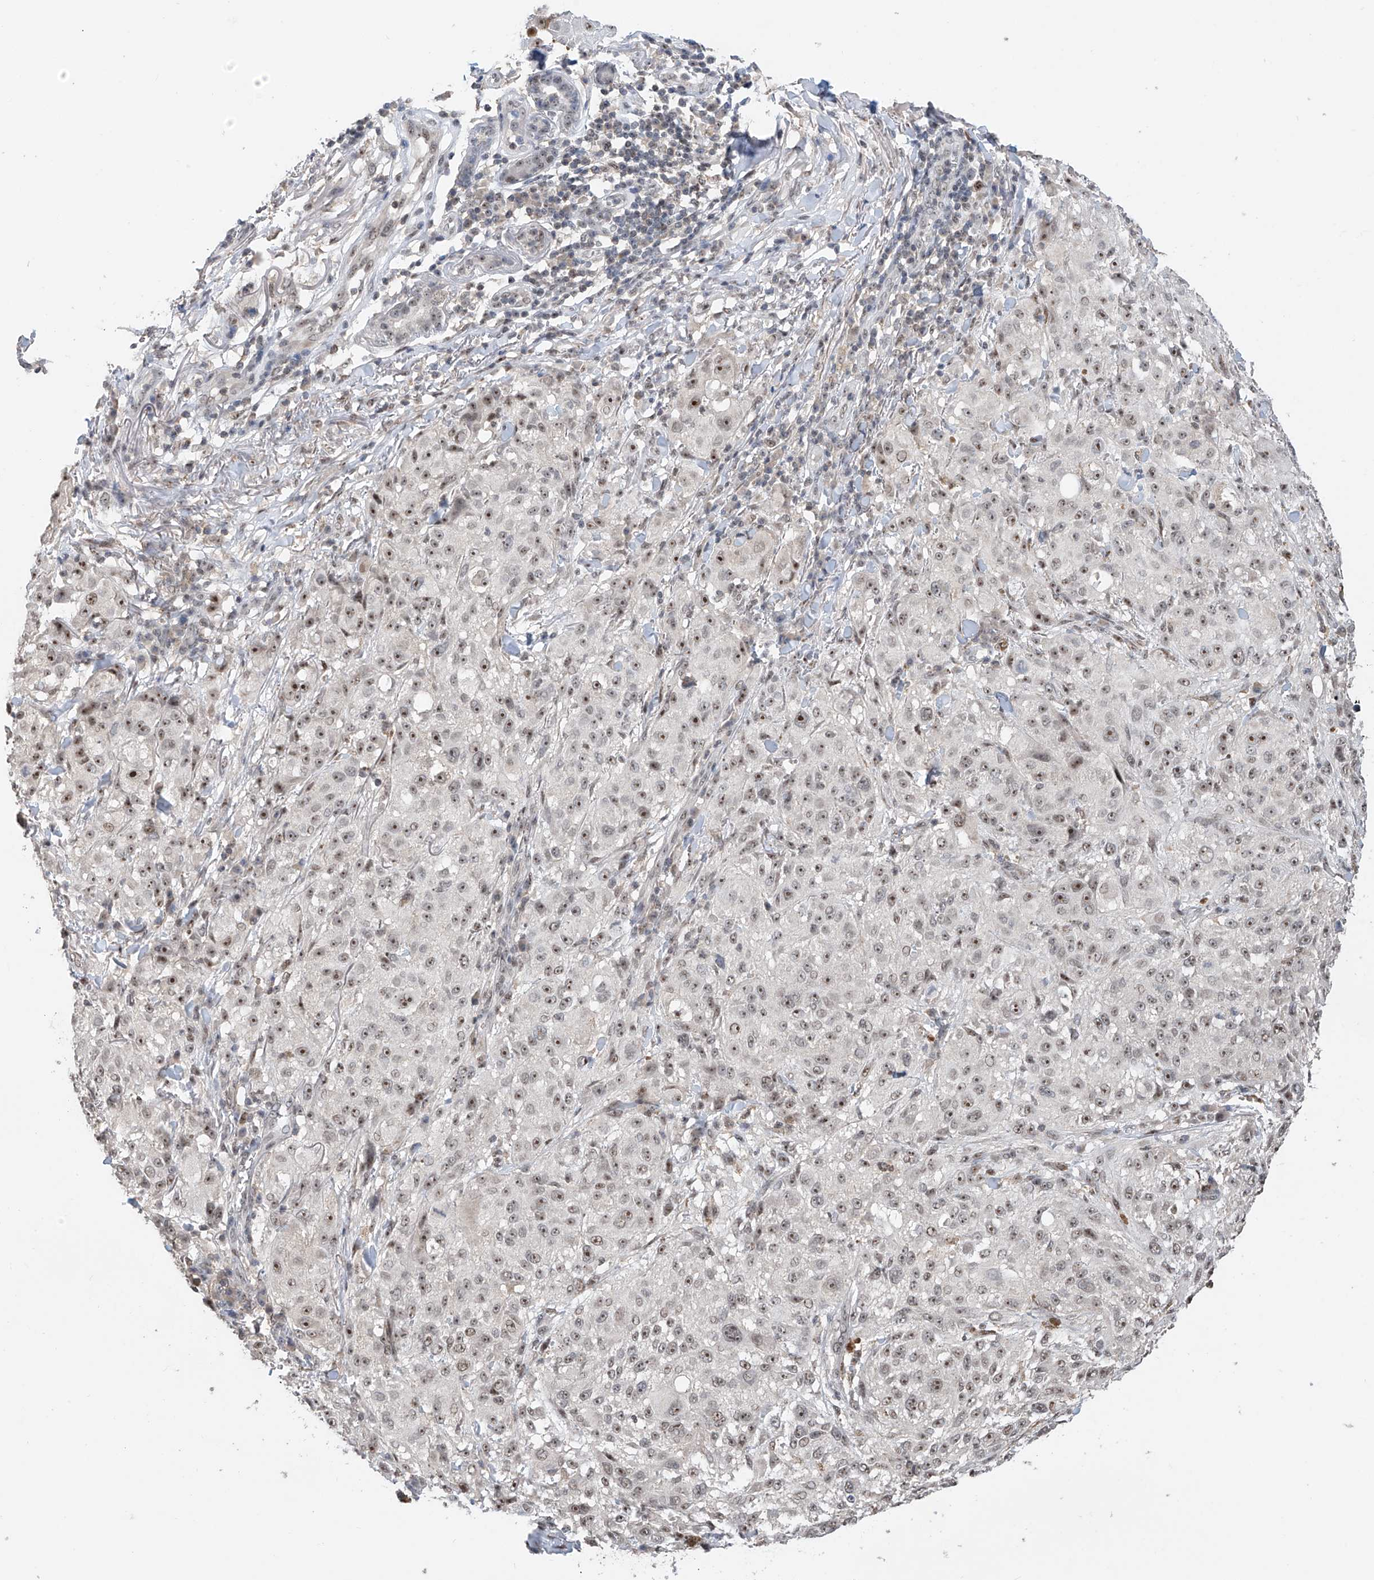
{"staining": {"intensity": "moderate", "quantity": "25%-75%", "location": "nuclear"}, "tissue": "melanoma", "cell_type": "Tumor cells", "image_type": "cancer", "snomed": [{"axis": "morphology", "description": "Necrosis, NOS"}, {"axis": "morphology", "description": "Malignant melanoma, NOS"}, {"axis": "topography", "description": "Skin"}], "caption": "An immunohistochemistry (IHC) image of tumor tissue is shown. Protein staining in brown shows moderate nuclear positivity in melanoma within tumor cells.", "gene": "C1orf131", "patient": {"sex": "female", "age": 87}}